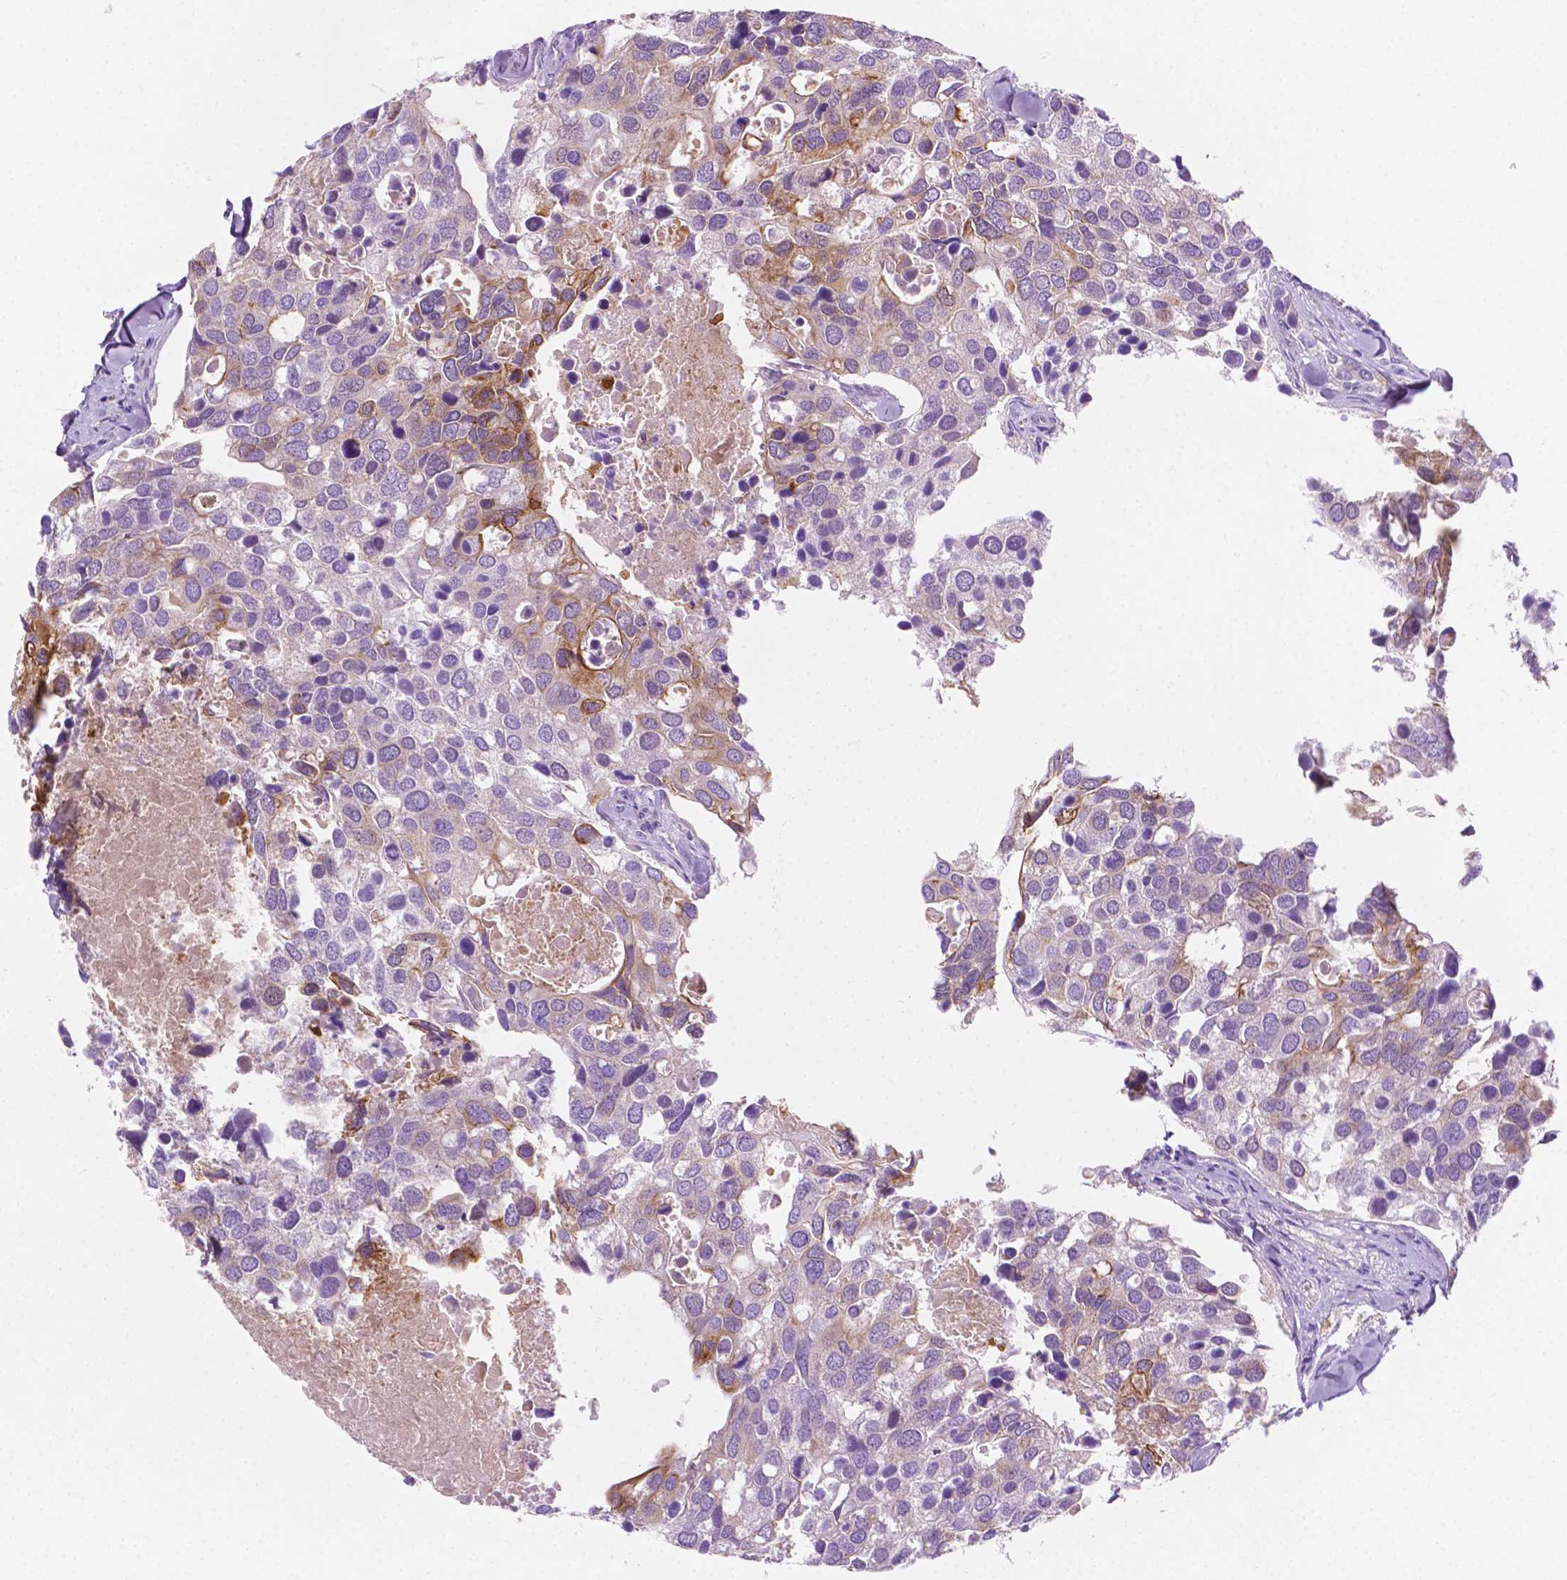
{"staining": {"intensity": "weak", "quantity": "<25%", "location": "cytoplasmic/membranous"}, "tissue": "breast cancer", "cell_type": "Tumor cells", "image_type": "cancer", "snomed": [{"axis": "morphology", "description": "Duct carcinoma"}, {"axis": "topography", "description": "Breast"}], "caption": "This image is of infiltrating ductal carcinoma (breast) stained with immunohistochemistry (IHC) to label a protein in brown with the nuclei are counter-stained blue. There is no expression in tumor cells.", "gene": "EPPK1", "patient": {"sex": "female", "age": 83}}